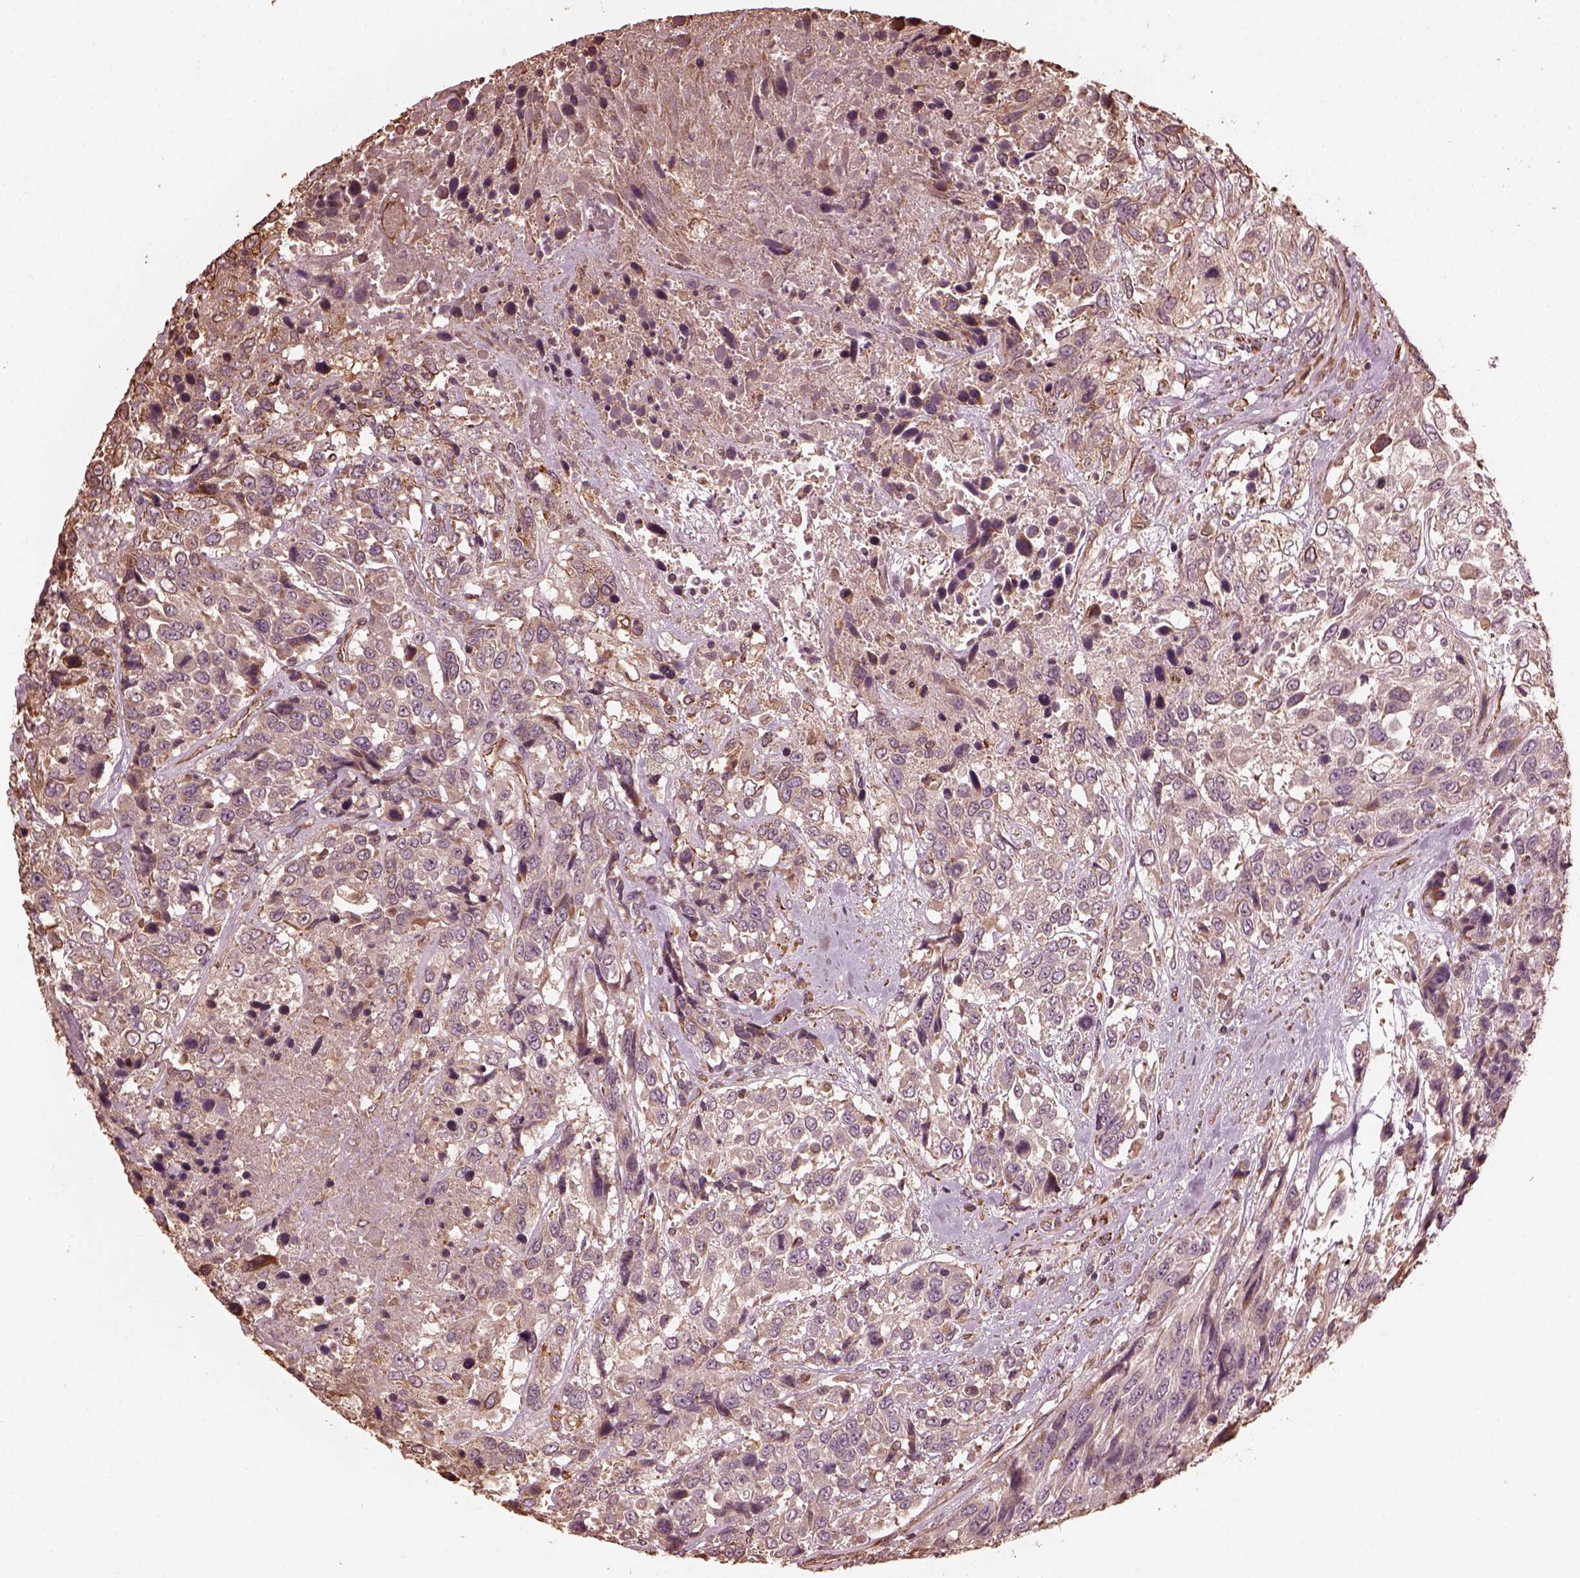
{"staining": {"intensity": "weak", "quantity": "<25%", "location": "cytoplasmic/membranous"}, "tissue": "urothelial cancer", "cell_type": "Tumor cells", "image_type": "cancer", "snomed": [{"axis": "morphology", "description": "Urothelial carcinoma, High grade"}, {"axis": "topography", "description": "Urinary bladder"}], "caption": "Immunohistochemistry micrograph of human high-grade urothelial carcinoma stained for a protein (brown), which shows no expression in tumor cells.", "gene": "GTPBP1", "patient": {"sex": "female", "age": 70}}